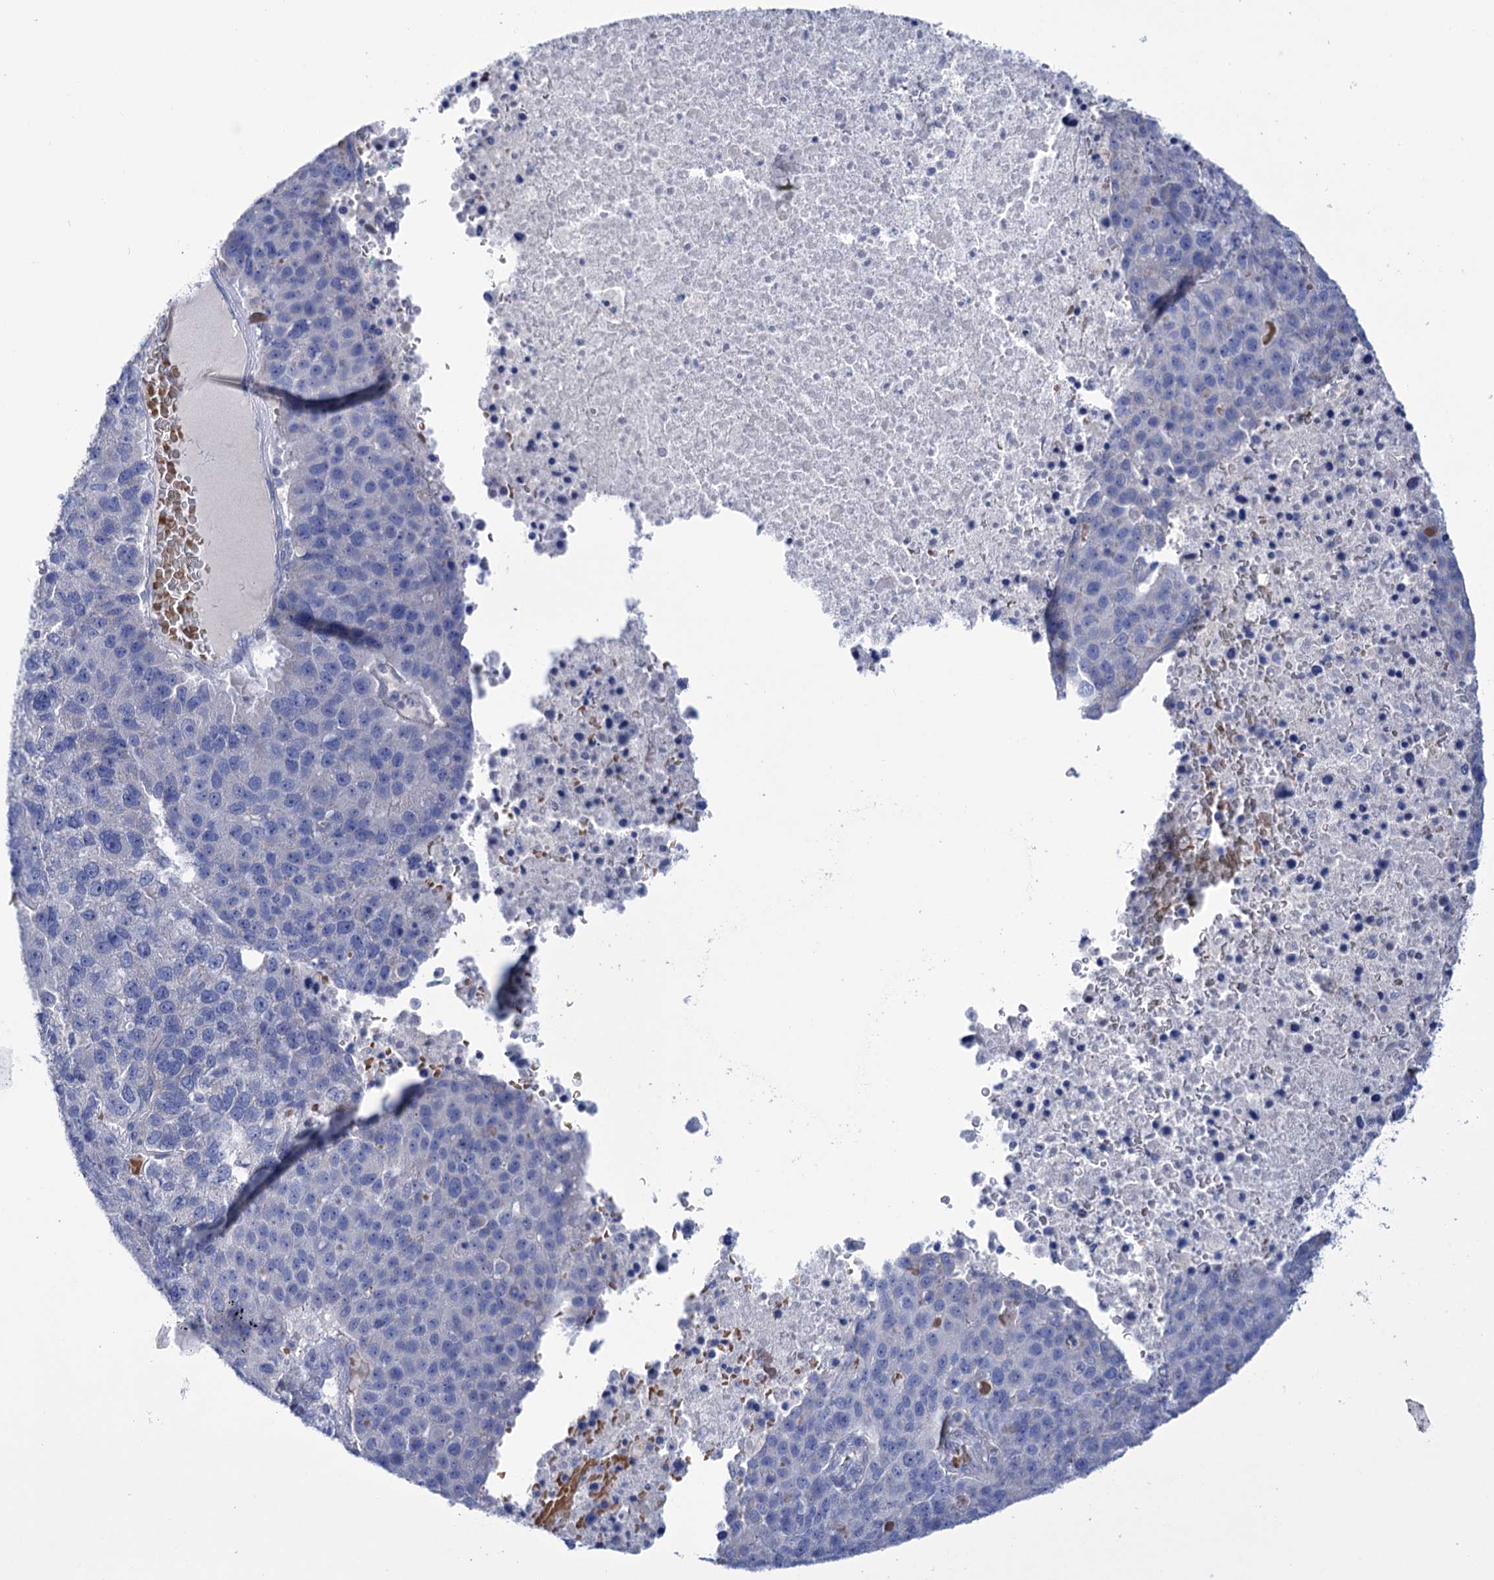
{"staining": {"intensity": "negative", "quantity": "none", "location": "none"}, "tissue": "pancreatic cancer", "cell_type": "Tumor cells", "image_type": "cancer", "snomed": [{"axis": "morphology", "description": "Adenocarcinoma, NOS"}, {"axis": "topography", "description": "Pancreas"}], "caption": "DAB immunohistochemical staining of pancreatic cancer reveals no significant staining in tumor cells.", "gene": "YARS2", "patient": {"sex": "female", "age": 61}}